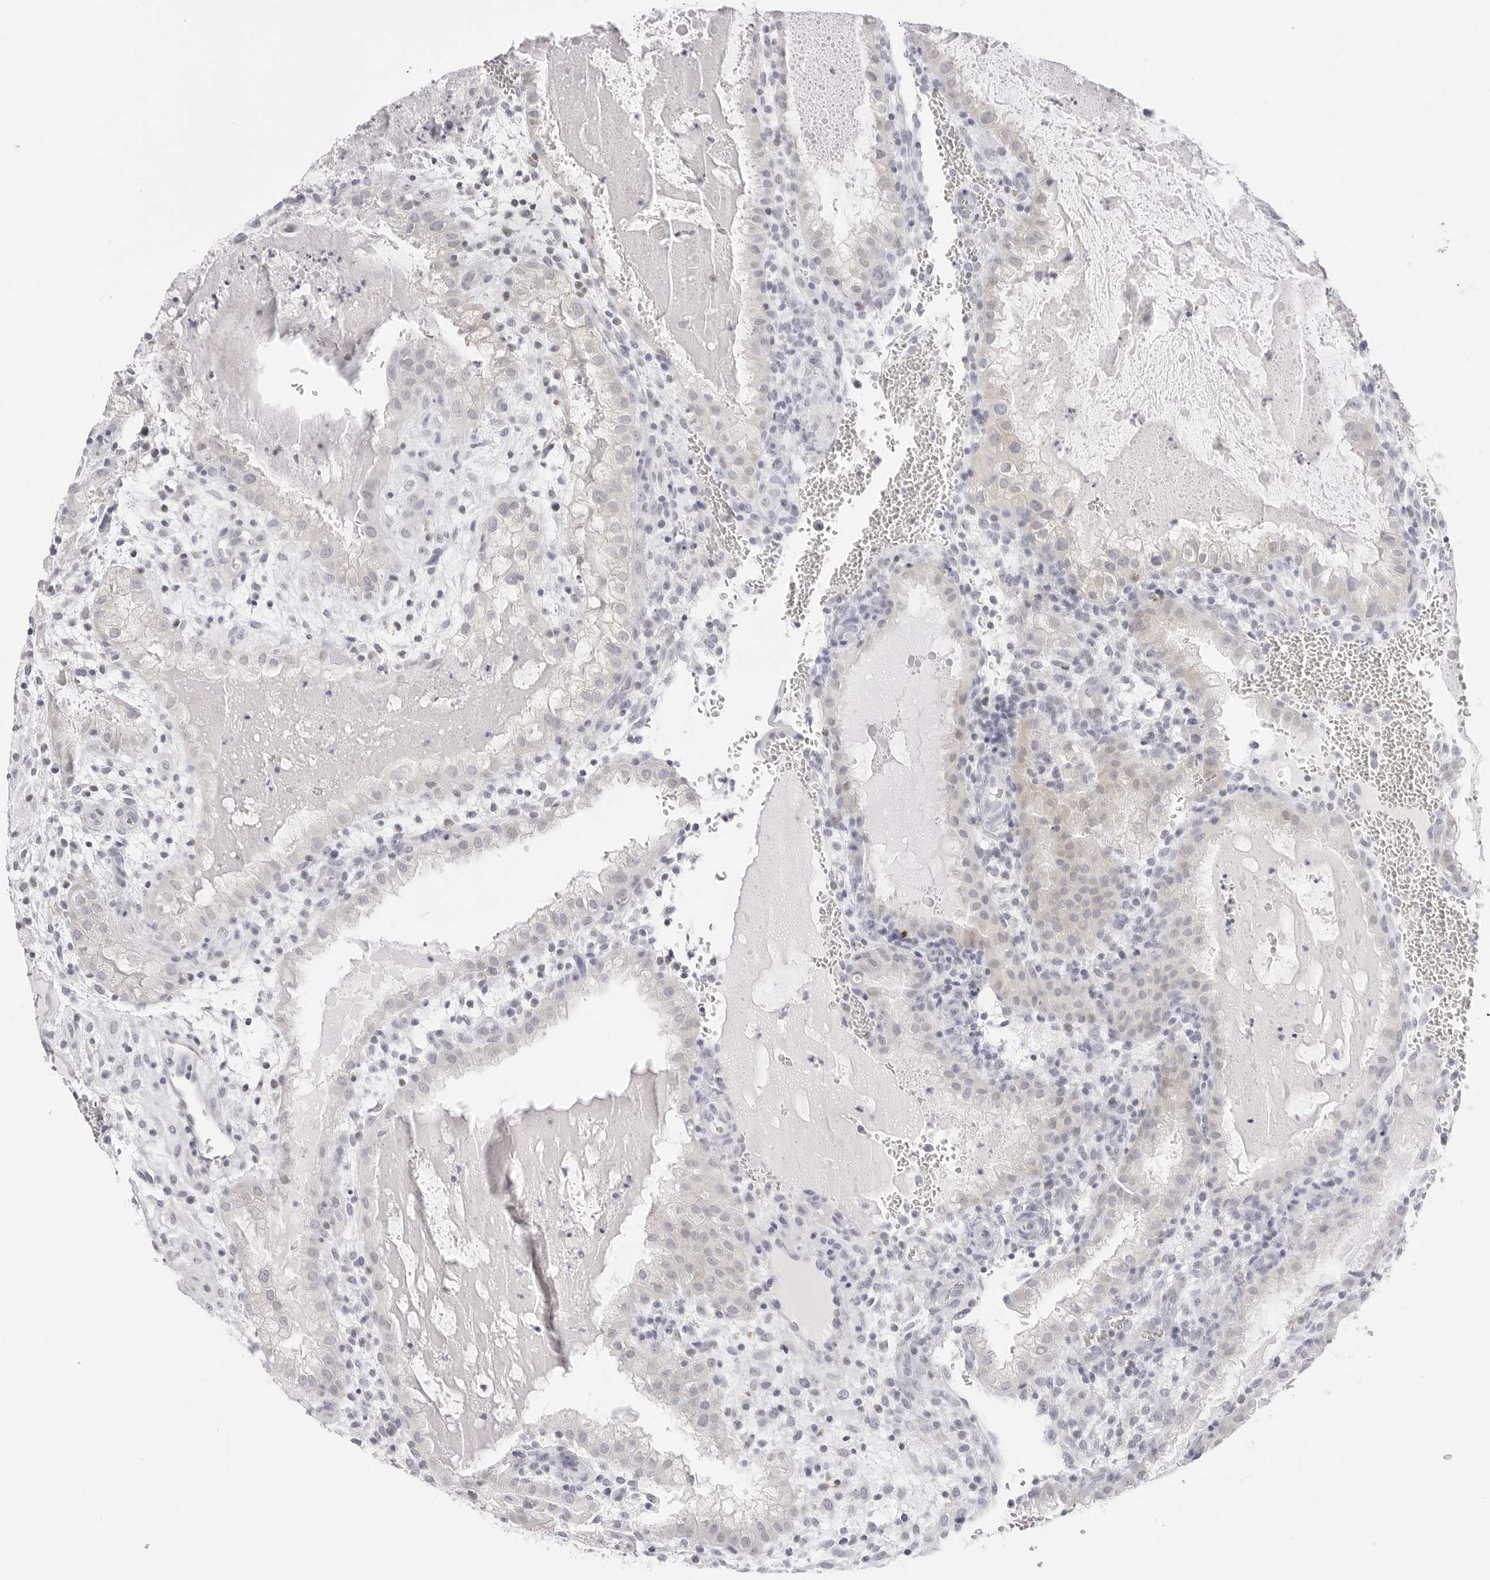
{"staining": {"intensity": "negative", "quantity": "none", "location": "none"}, "tissue": "placenta", "cell_type": "Decidual cells", "image_type": "normal", "snomed": [{"axis": "morphology", "description": "Normal tissue, NOS"}, {"axis": "topography", "description": "Placenta"}], "caption": "An image of placenta stained for a protein exhibits no brown staining in decidual cells.", "gene": "HMGCS2", "patient": {"sex": "female", "age": 35}}